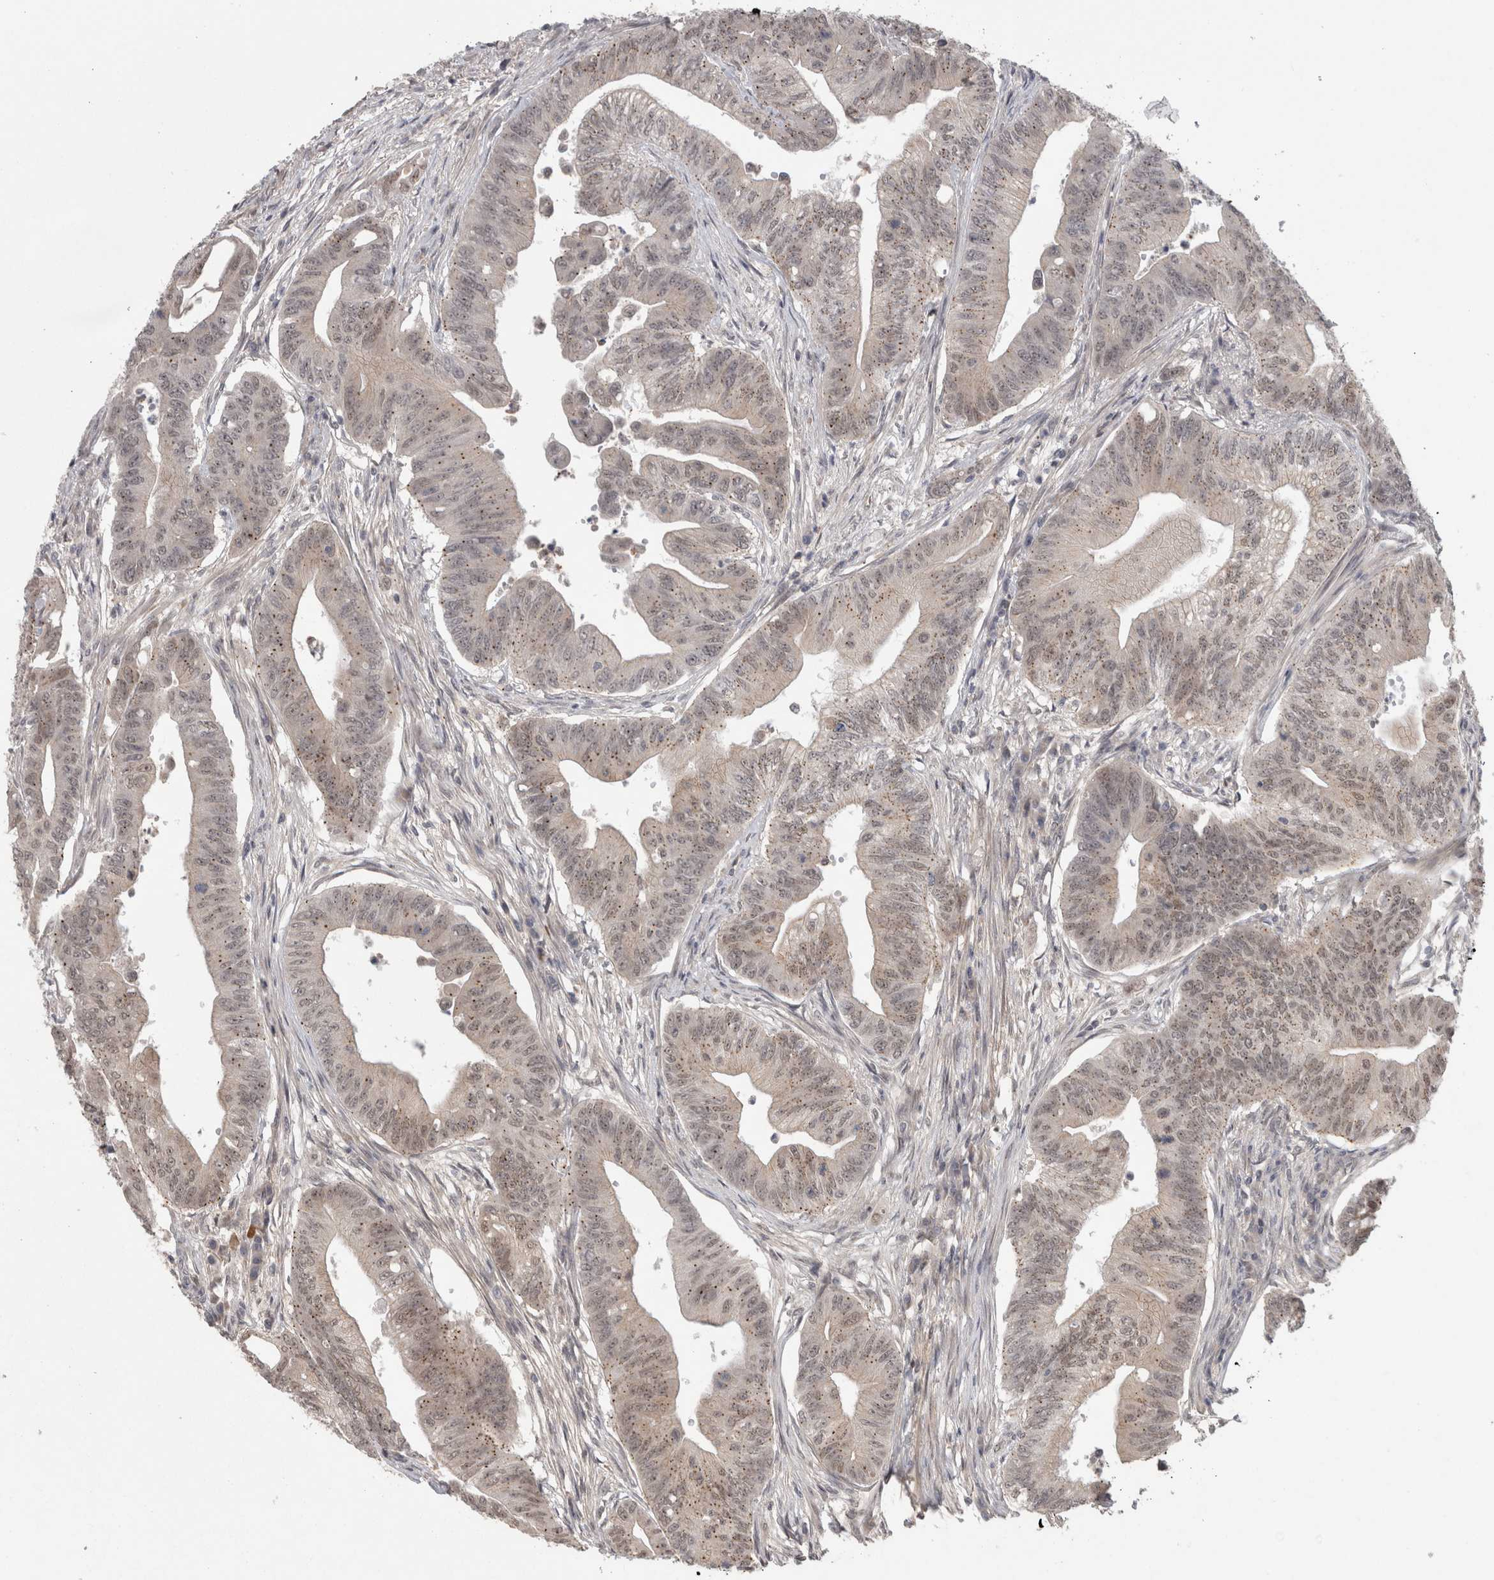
{"staining": {"intensity": "weak", "quantity": "<25%", "location": "cytoplasmic/membranous,nuclear"}, "tissue": "colorectal cancer", "cell_type": "Tumor cells", "image_type": "cancer", "snomed": [{"axis": "morphology", "description": "Adenoma, NOS"}, {"axis": "morphology", "description": "Adenocarcinoma, NOS"}, {"axis": "topography", "description": "Colon"}], "caption": "Tumor cells are negative for protein expression in human colorectal cancer.", "gene": "MTBP", "patient": {"sex": "male", "age": 79}}